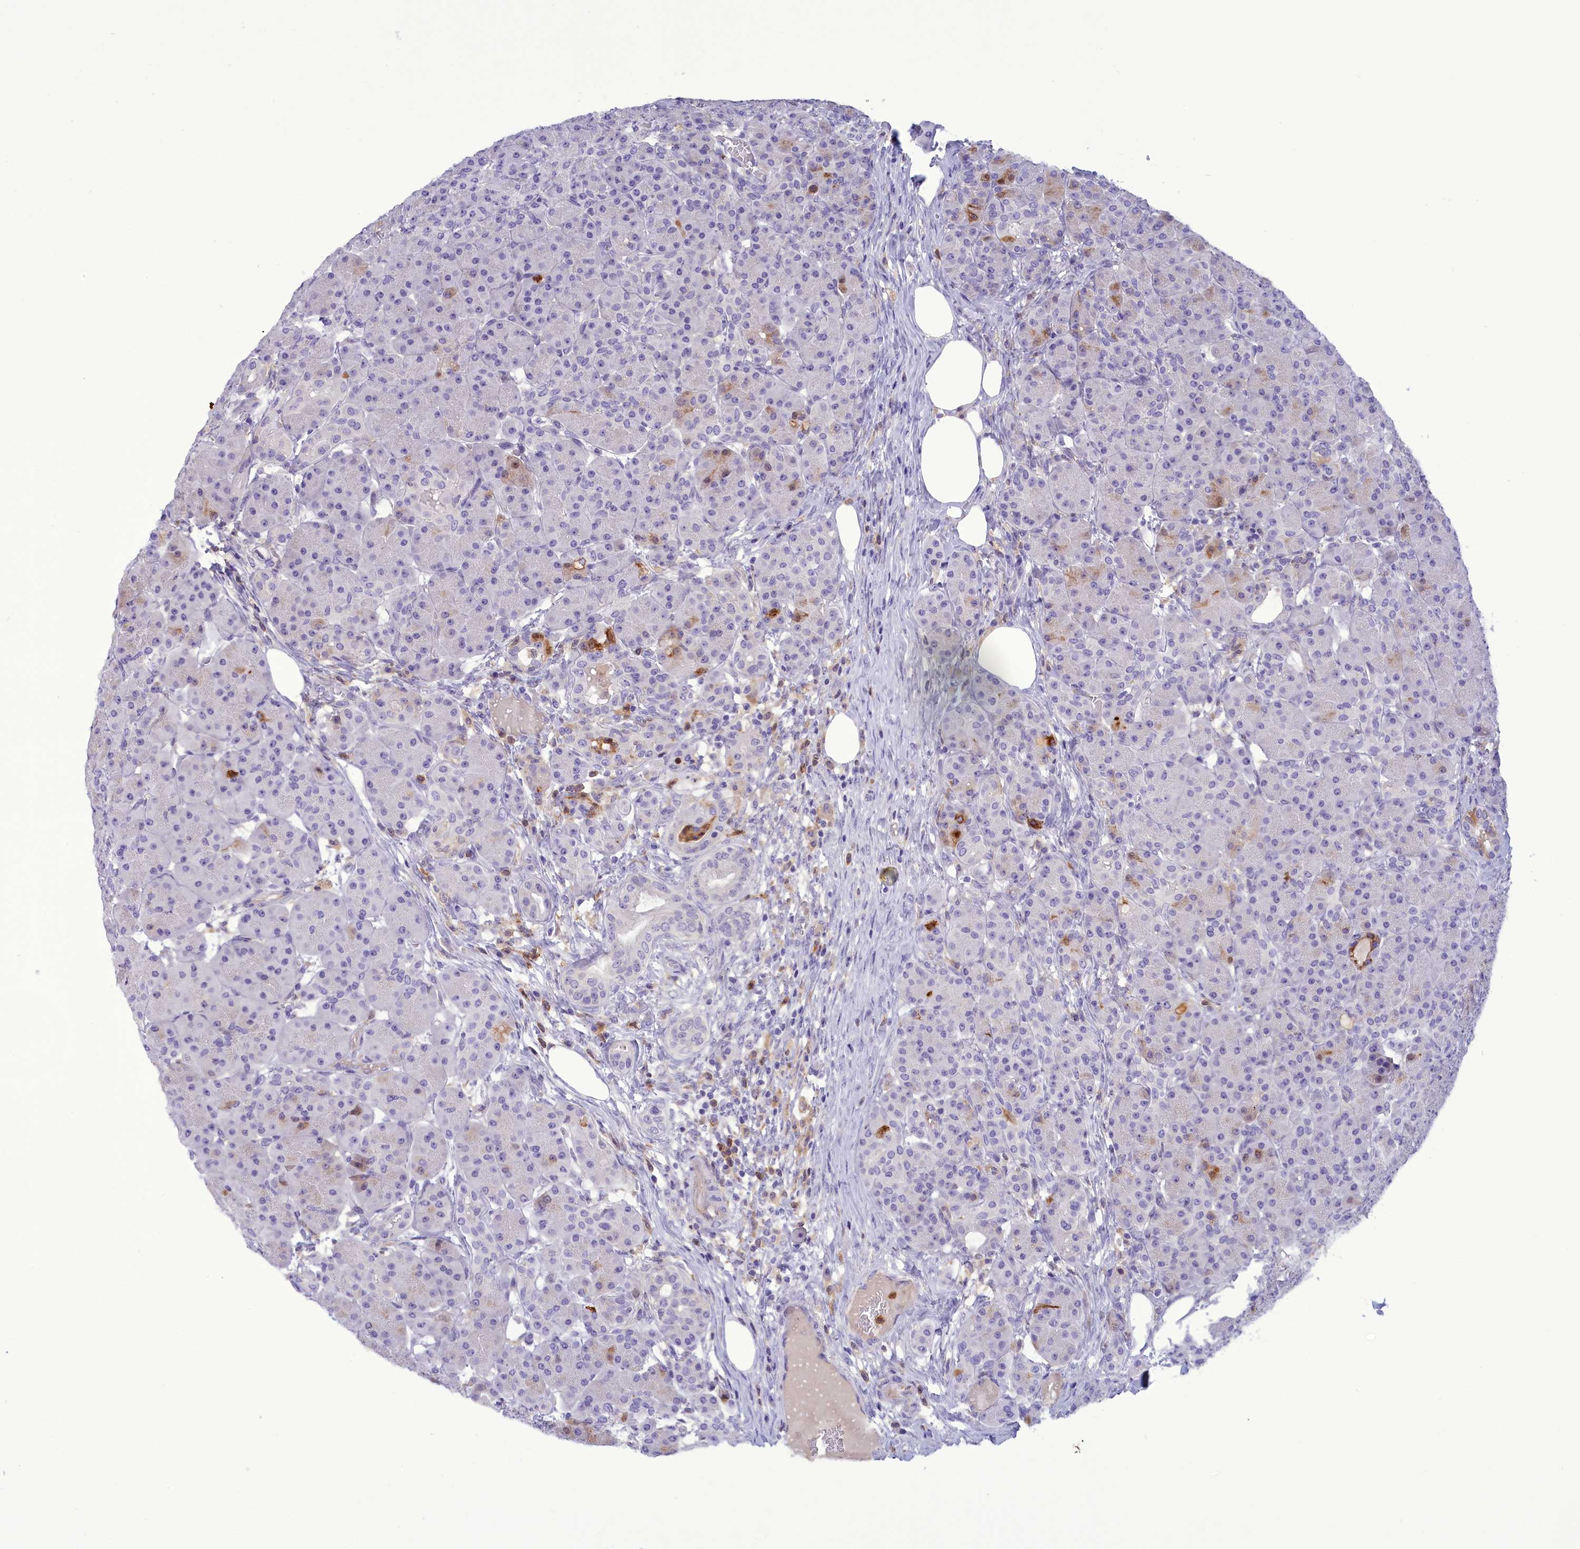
{"staining": {"intensity": "weak", "quantity": "<25%", "location": "cytoplasmic/membranous"}, "tissue": "pancreas", "cell_type": "Exocrine glandular cells", "image_type": "normal", "snomed": [{"axis": "morphology", "description": "Normal tissue, NOS"}, {"axis": "topography", "description": "Pancreas"}], "caption": "Exocrine glandular cells show no significant expression in normal pancreas. Brightfield microscopy of immunohistochemistry (IHC) stained with DAB (3,3'-diaminobenzidine) (brown) and hematoxylin (blue), captured at high magnification.", "gene": "FAM149B1", "patient": {"sex": "male", "age": 63}}